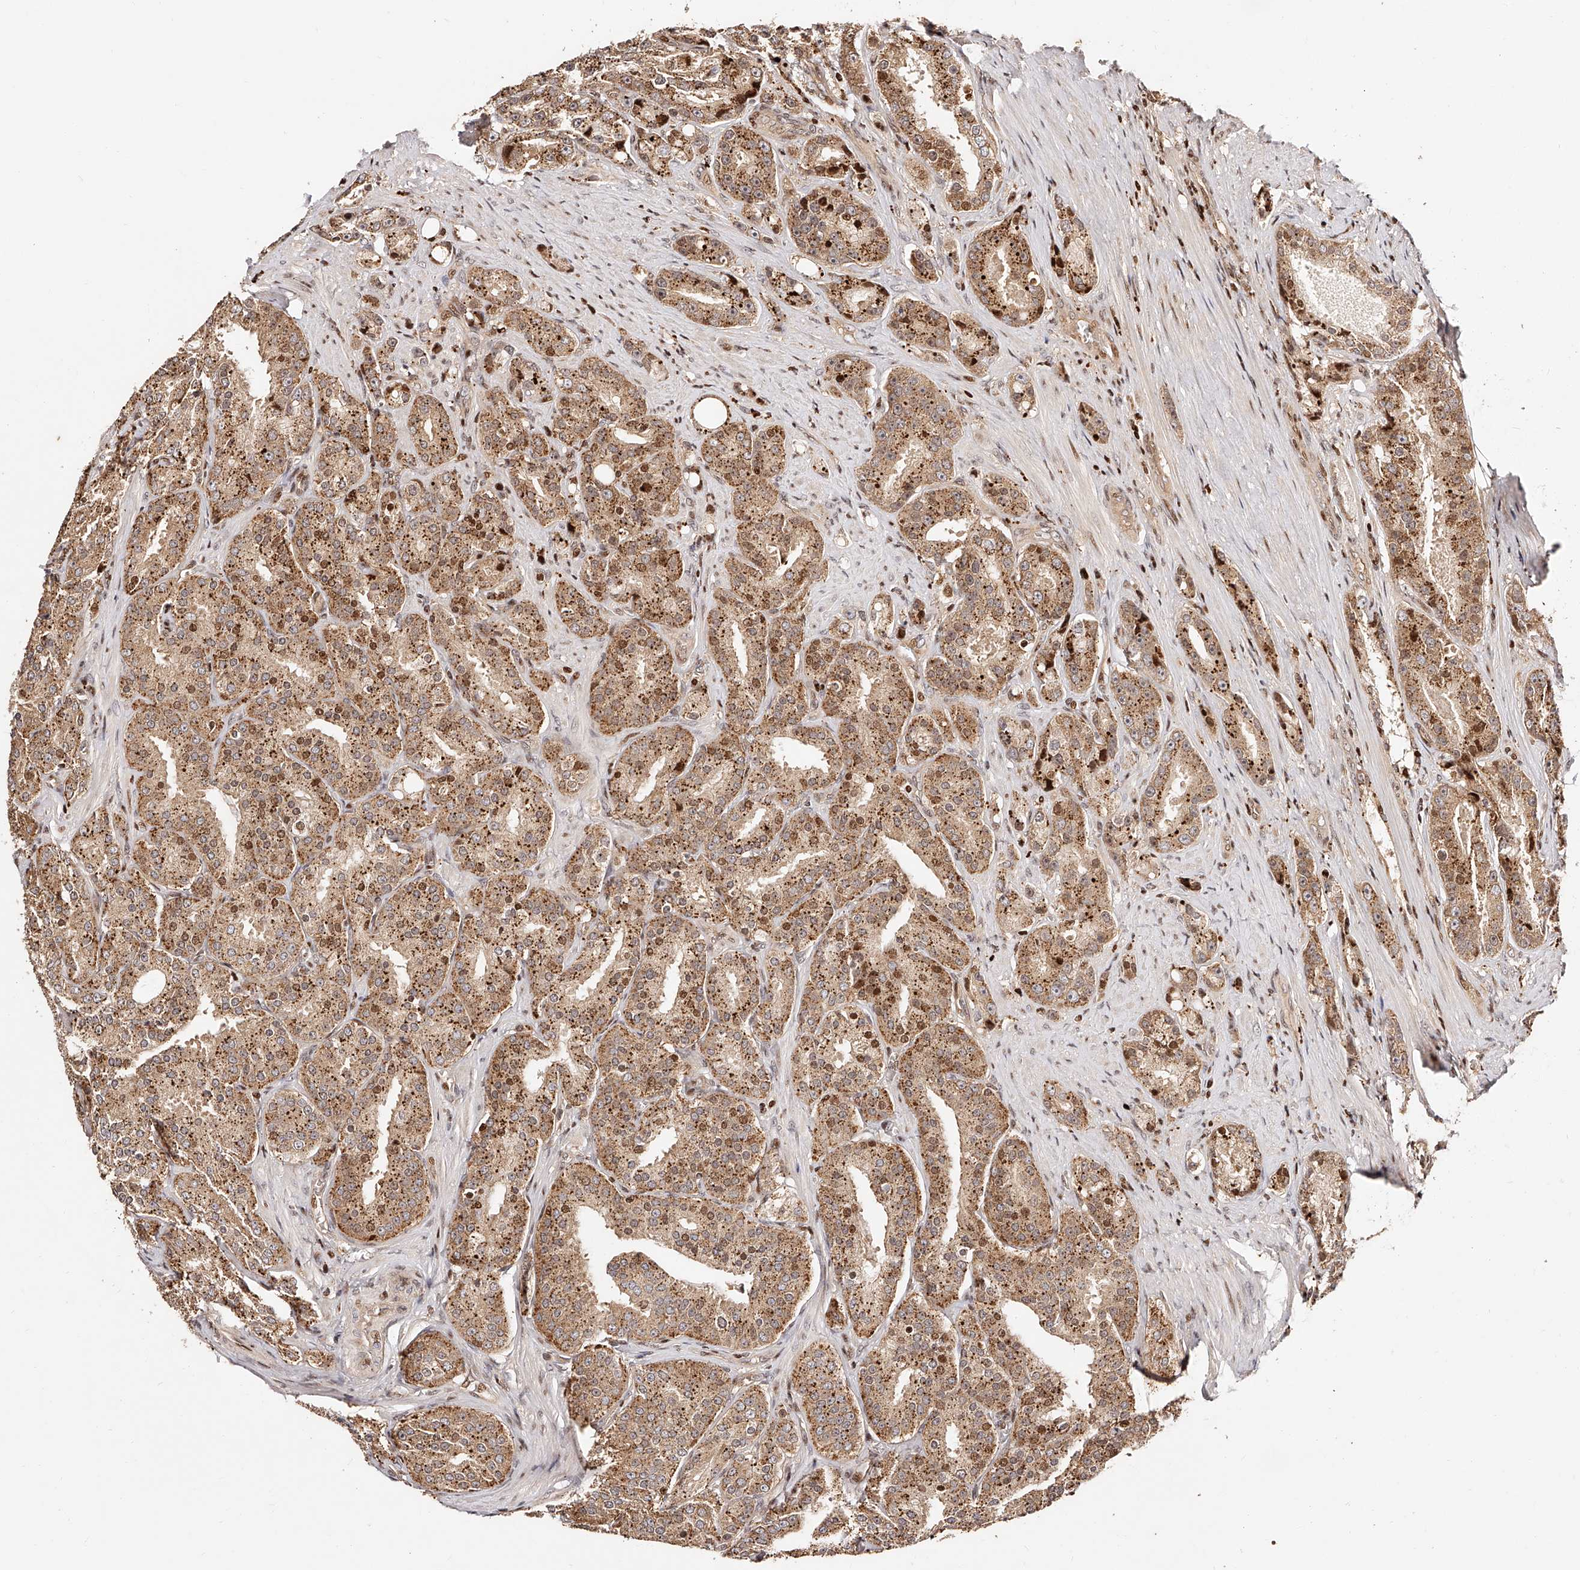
{"staining": {"intensity": "moderate", "quantity": ">75%", "location": "cytoplasmic/membranous,nuclear"}, "tissue": "prostate cancer", "cell_type": "Tumor cells", "image_type": "cancer", "snomed": [{"axis": "morphology", "description": "Adenocarcinoma, High grade"}, {"axis": "topography", "description": "Prostate"}], "caption": "A brown stain shows moderate cytoplasmic/membranous and nuclear positivity of a protein in prostate cancer (high-grade adenocarcinoma) tumor cells. The protein of interest is stained brown, and the nuclei are stained in blue (DAB IHC with brightfield microscopy, high magnification).", "gene": "PFDN2", "patient": {"sex": "male", "age": 60}}